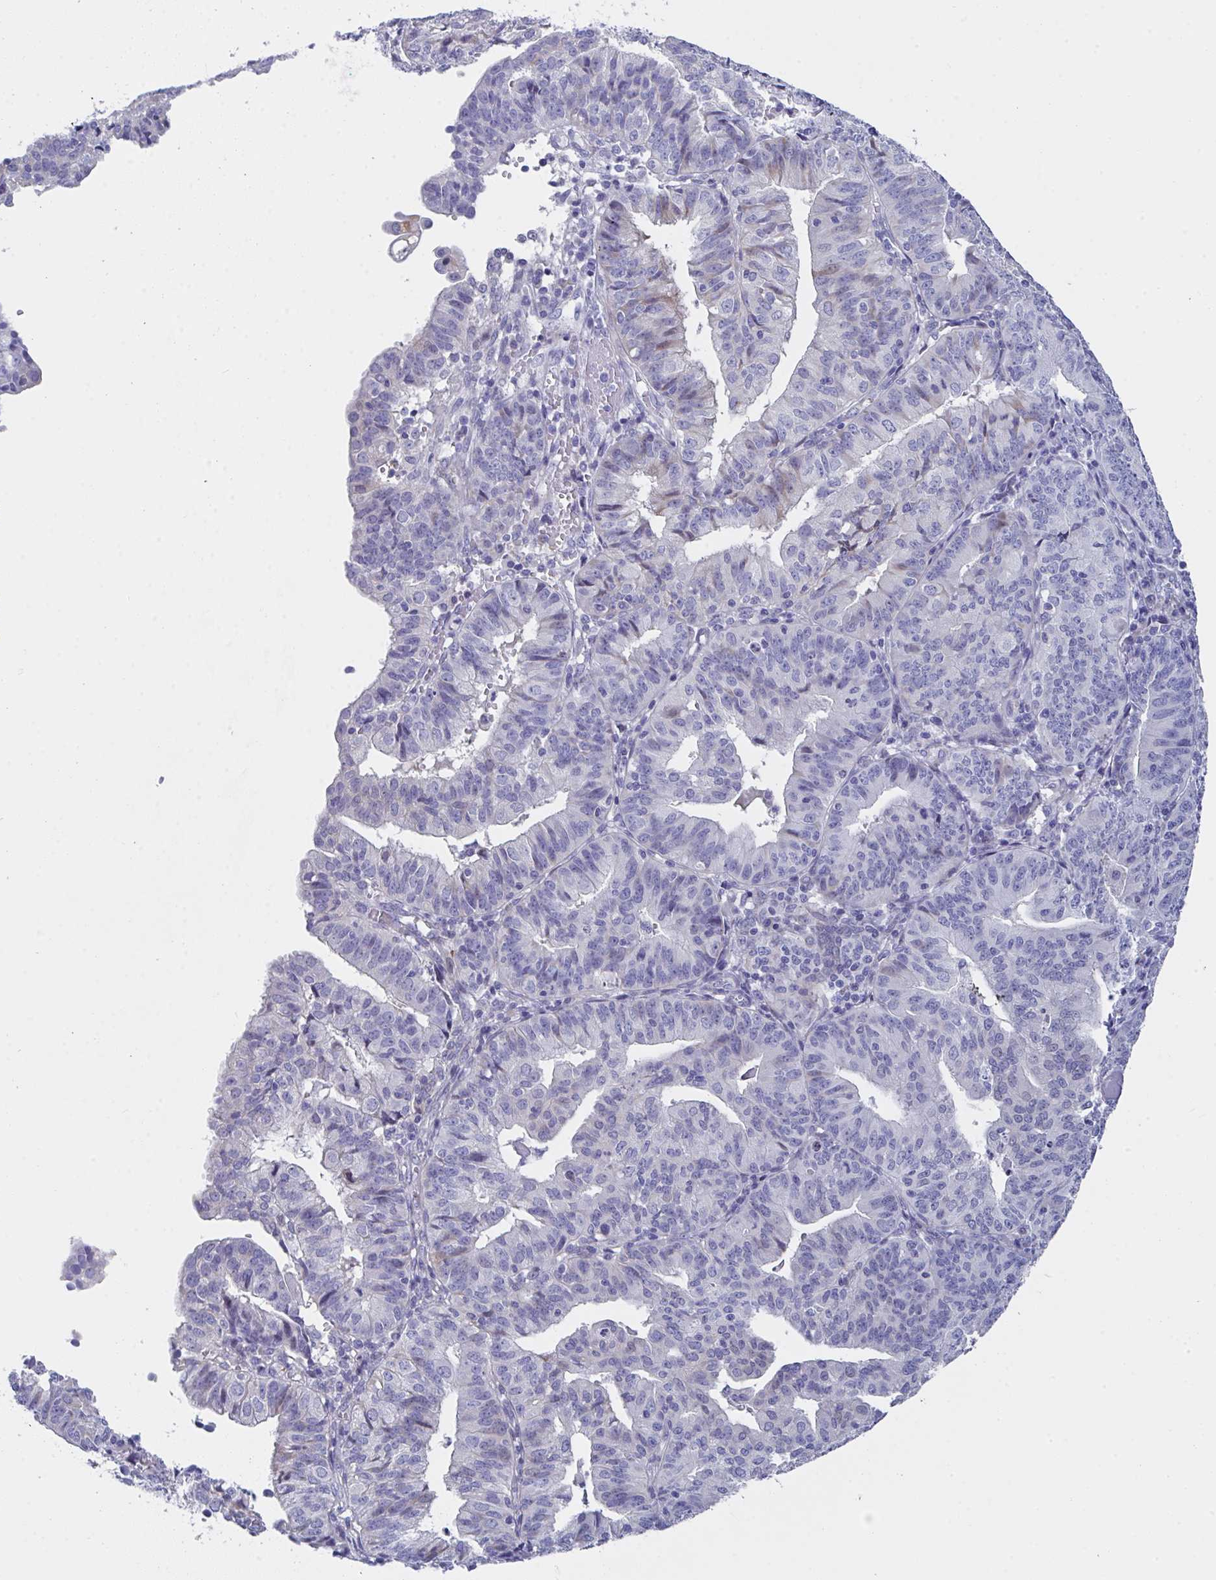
{"staining": {"intensity": "negative", "quantity": "none", "location": "none"}, "tissue": "endometrial cancer", "cell_type": "Tumor cells", "image_type": "cancer", "snomed": [{"axis": "morphology", "description": "Adenocarcinoma, NOS"}, {"axis": "topography", "description": "Endometrium"}], "caption": "A micrograph of endometrial adenocarcinoma stained for a protein shows no brown staining in tumor cells. (DAB (3,3'-diaminobenzidine) immunohistochemistry with hematoxylin counter stain).", "gene": "FBXO47", "patient": {"sex": "female", "age": 56}}